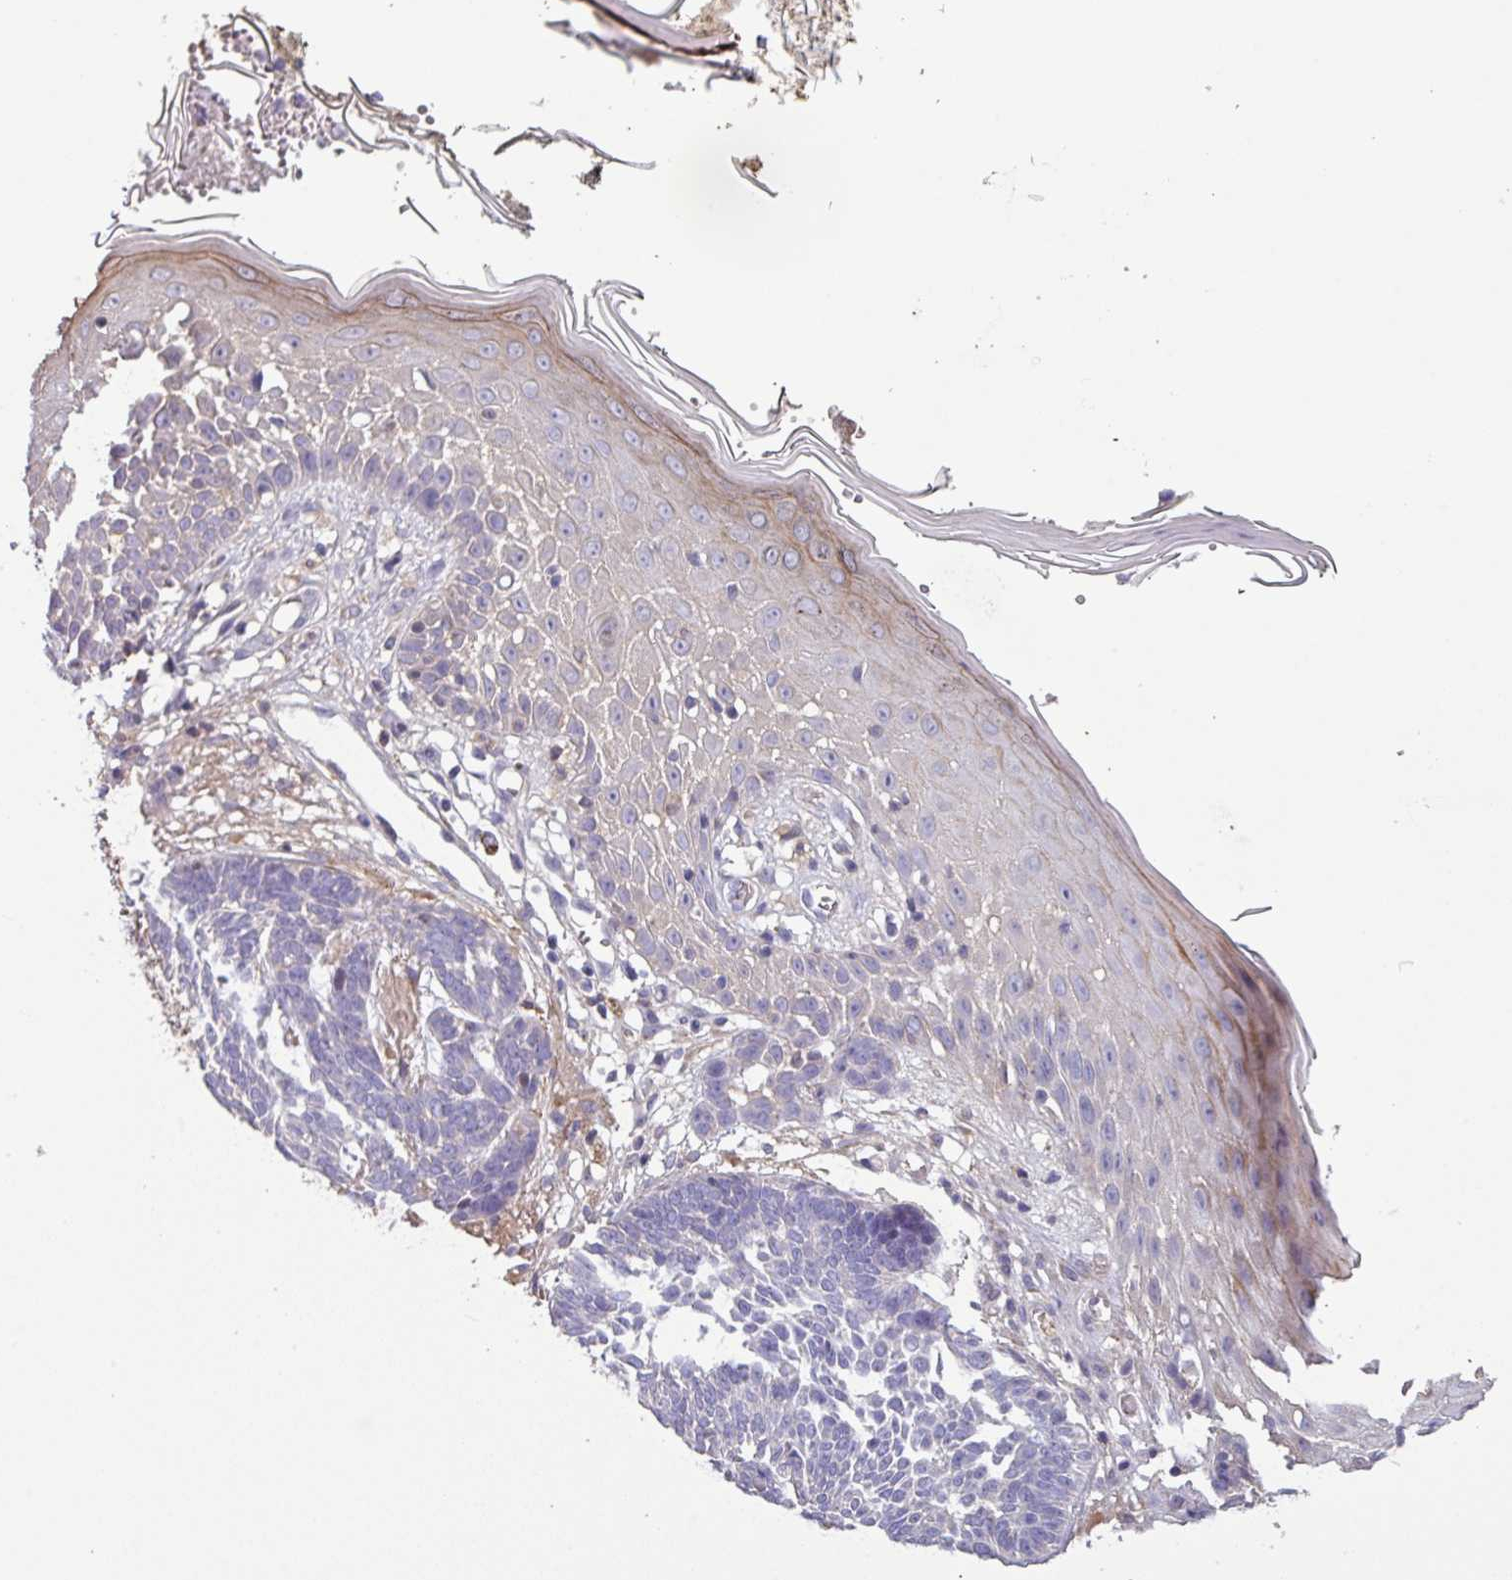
{"staining": {"intensity": "negative", "quantity": "none", "location": "none"}, "tissue": "skin cancer", "cell_type": "Tumor cells", "image_type": "cancer", "snomed": [{"axis": "morphology", "description": "Normal tissue, NOS"}, {"axis": "morphology", "description": "Basal cell carcinoma"}, {"axis": "topography", "description": "Skin"}], "caption": "The IHC micrograph has no significant staining in tumor cells of skin cancer (basal cell carcinoma) tissue. (DAB immunohistochemistry visualized using brightfield microscopy, high magnification).", "gene": "ISLR", "patient": {"sex": "male", "age": 64}}